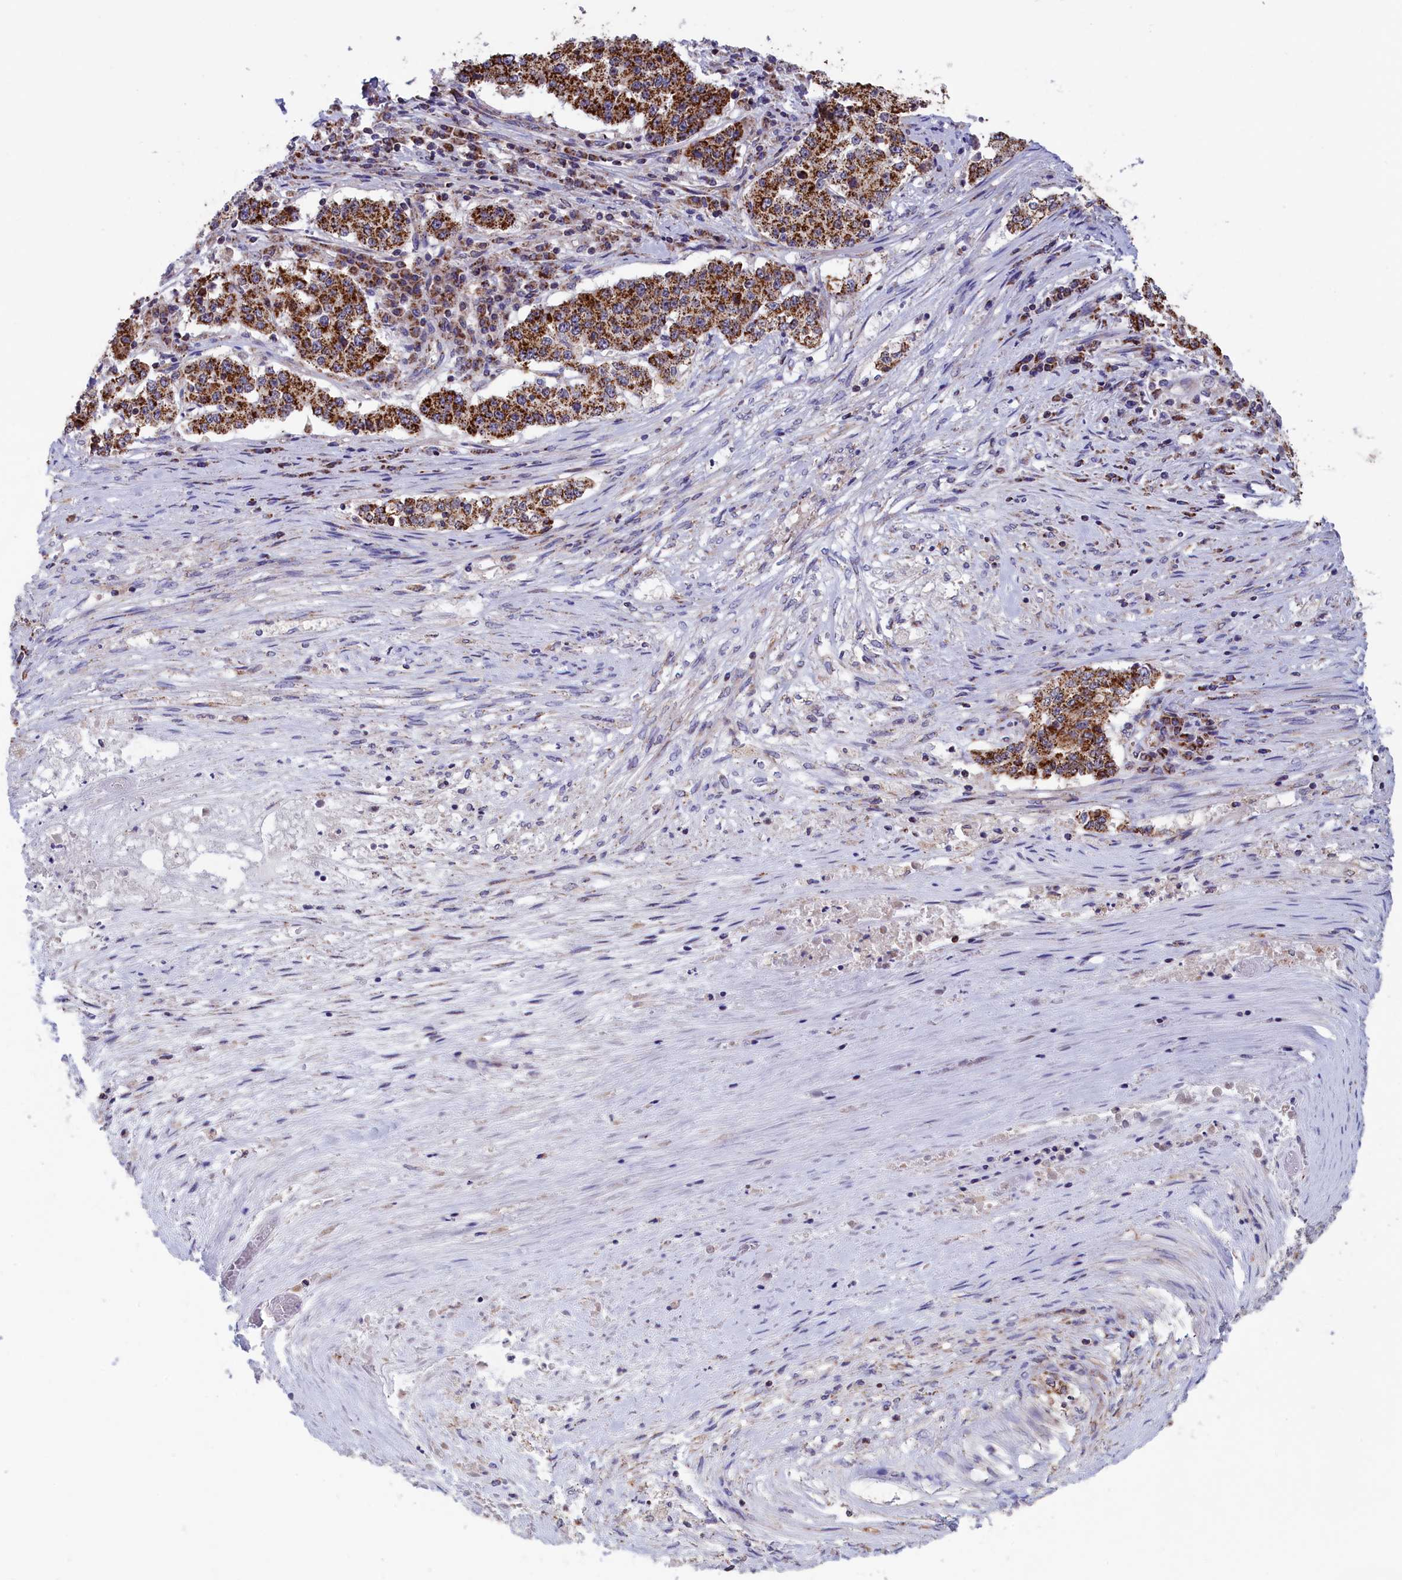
{"staining": {"intensity": "strong", "quantity": ">75%", "location": "cytoplasmic/membranous"}, "tissue": "stomach cancer", "cell_type": "Tumor cells", "image_type": "cancer", "snomed": [{"axis": "morphology", "description": "Adenocarcinoma, NOS"}, {"axis": "topography", "description": "Stomach"}], "caption": "Protein staining demonstrates strong cytoplasmic/membranous positivity in about >75% of tumor cells in stomach adenocarcinoma.", "gene": "TIMM44", "patient": {"sex": "male", "age": 59}}